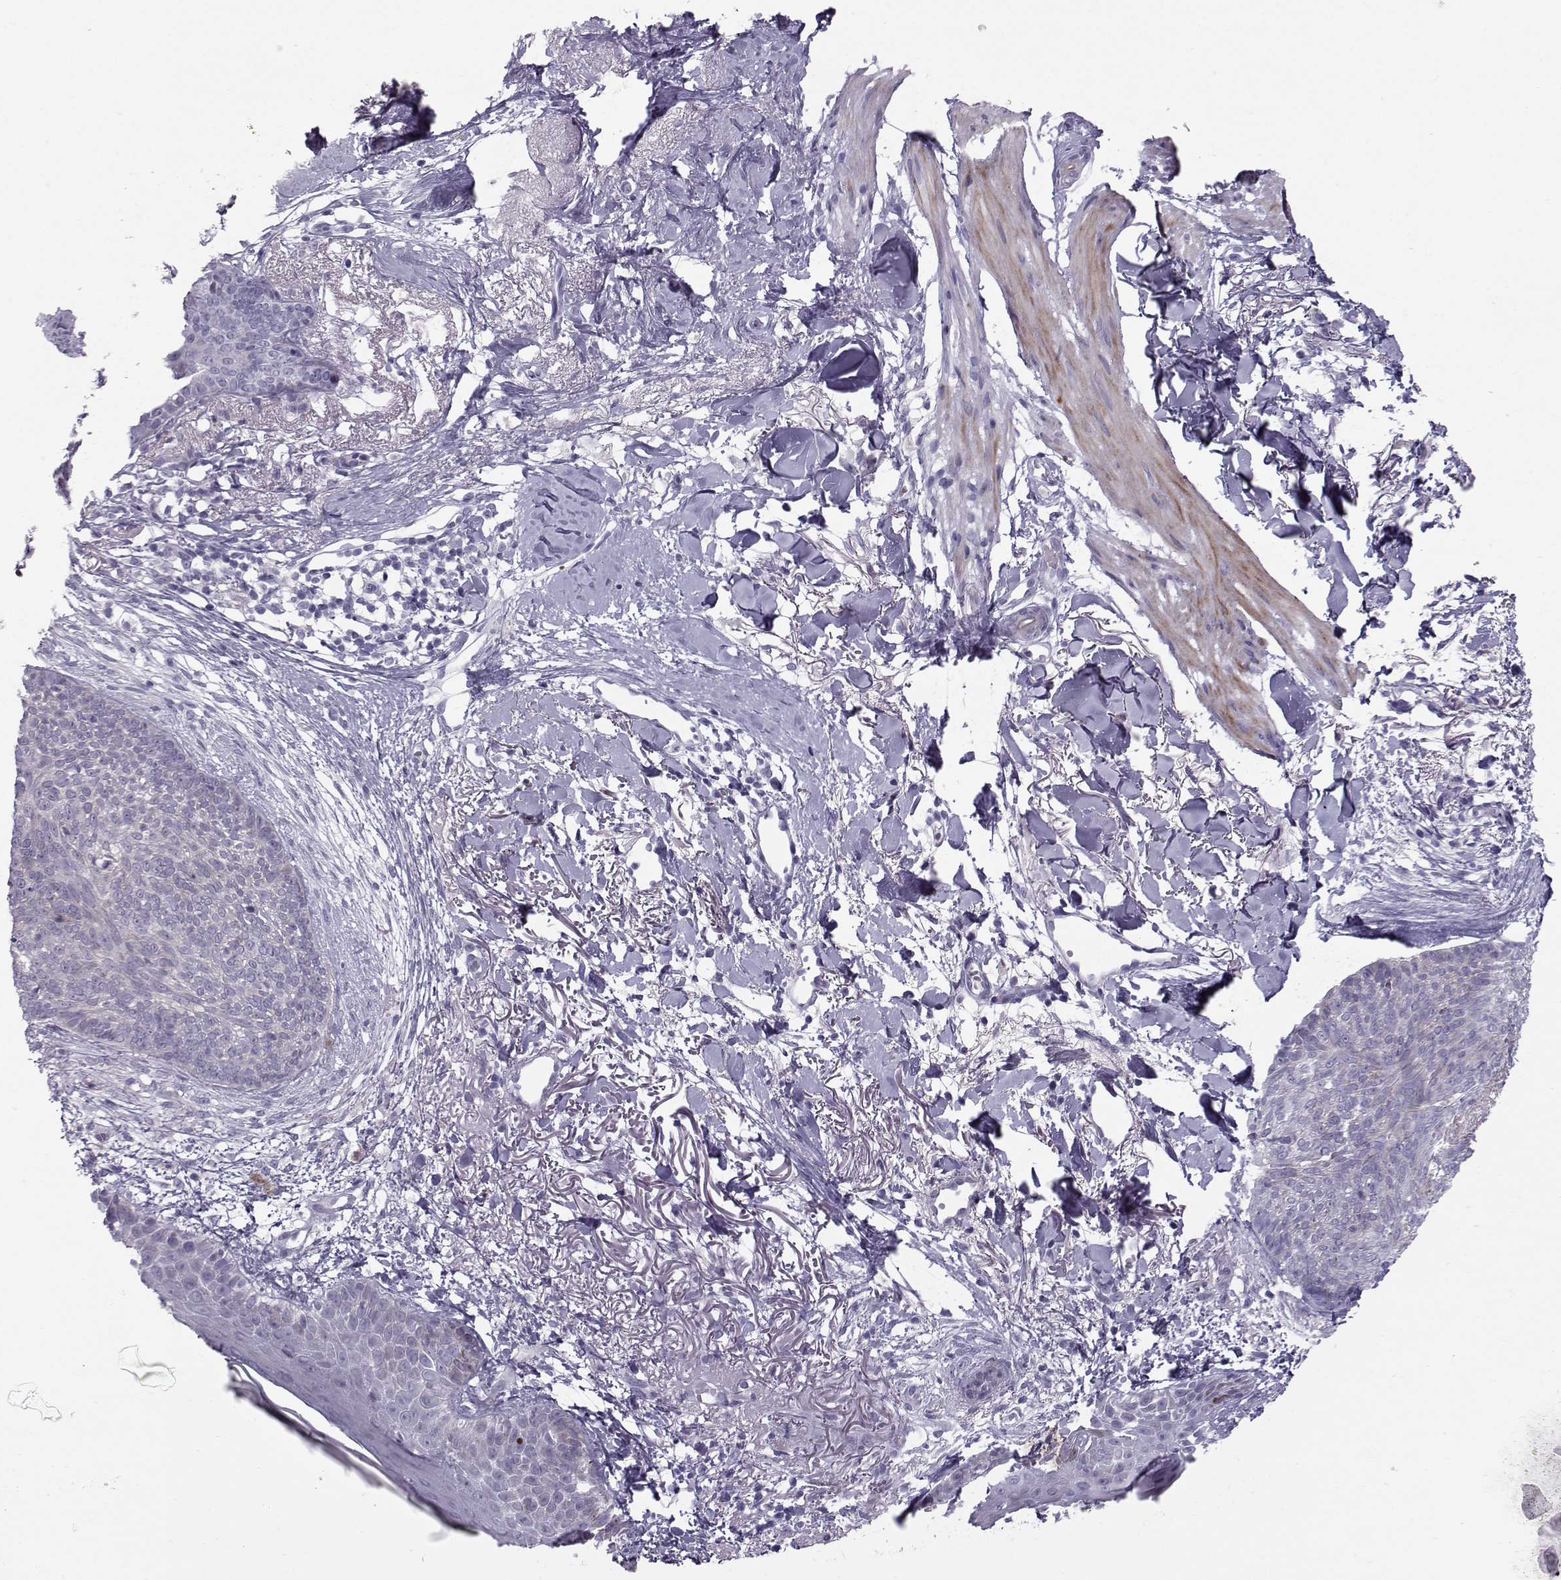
{"staining": {"intensity": "negative", "quantity": "none", "location": "none"}, "tissue": "skin cancer", "cell_type": "Tumor cells", "image_type": "cancer", "snomed": [{"axis": "morphology", "description": "Normal tissue, NOS"}, {"axis": "morphology", "description": "Basal cell carcinoma"}, {"axis": "topography", "description": "Skin"}], "caption": "The immunohistochemistry (IHC) photomicrograph has no significant positivity in tumor cells of skin cancer (basal cell carcinoma) tissue.", "gene": "DMRT3", "patient": {"sex": "male", "age": 84}}